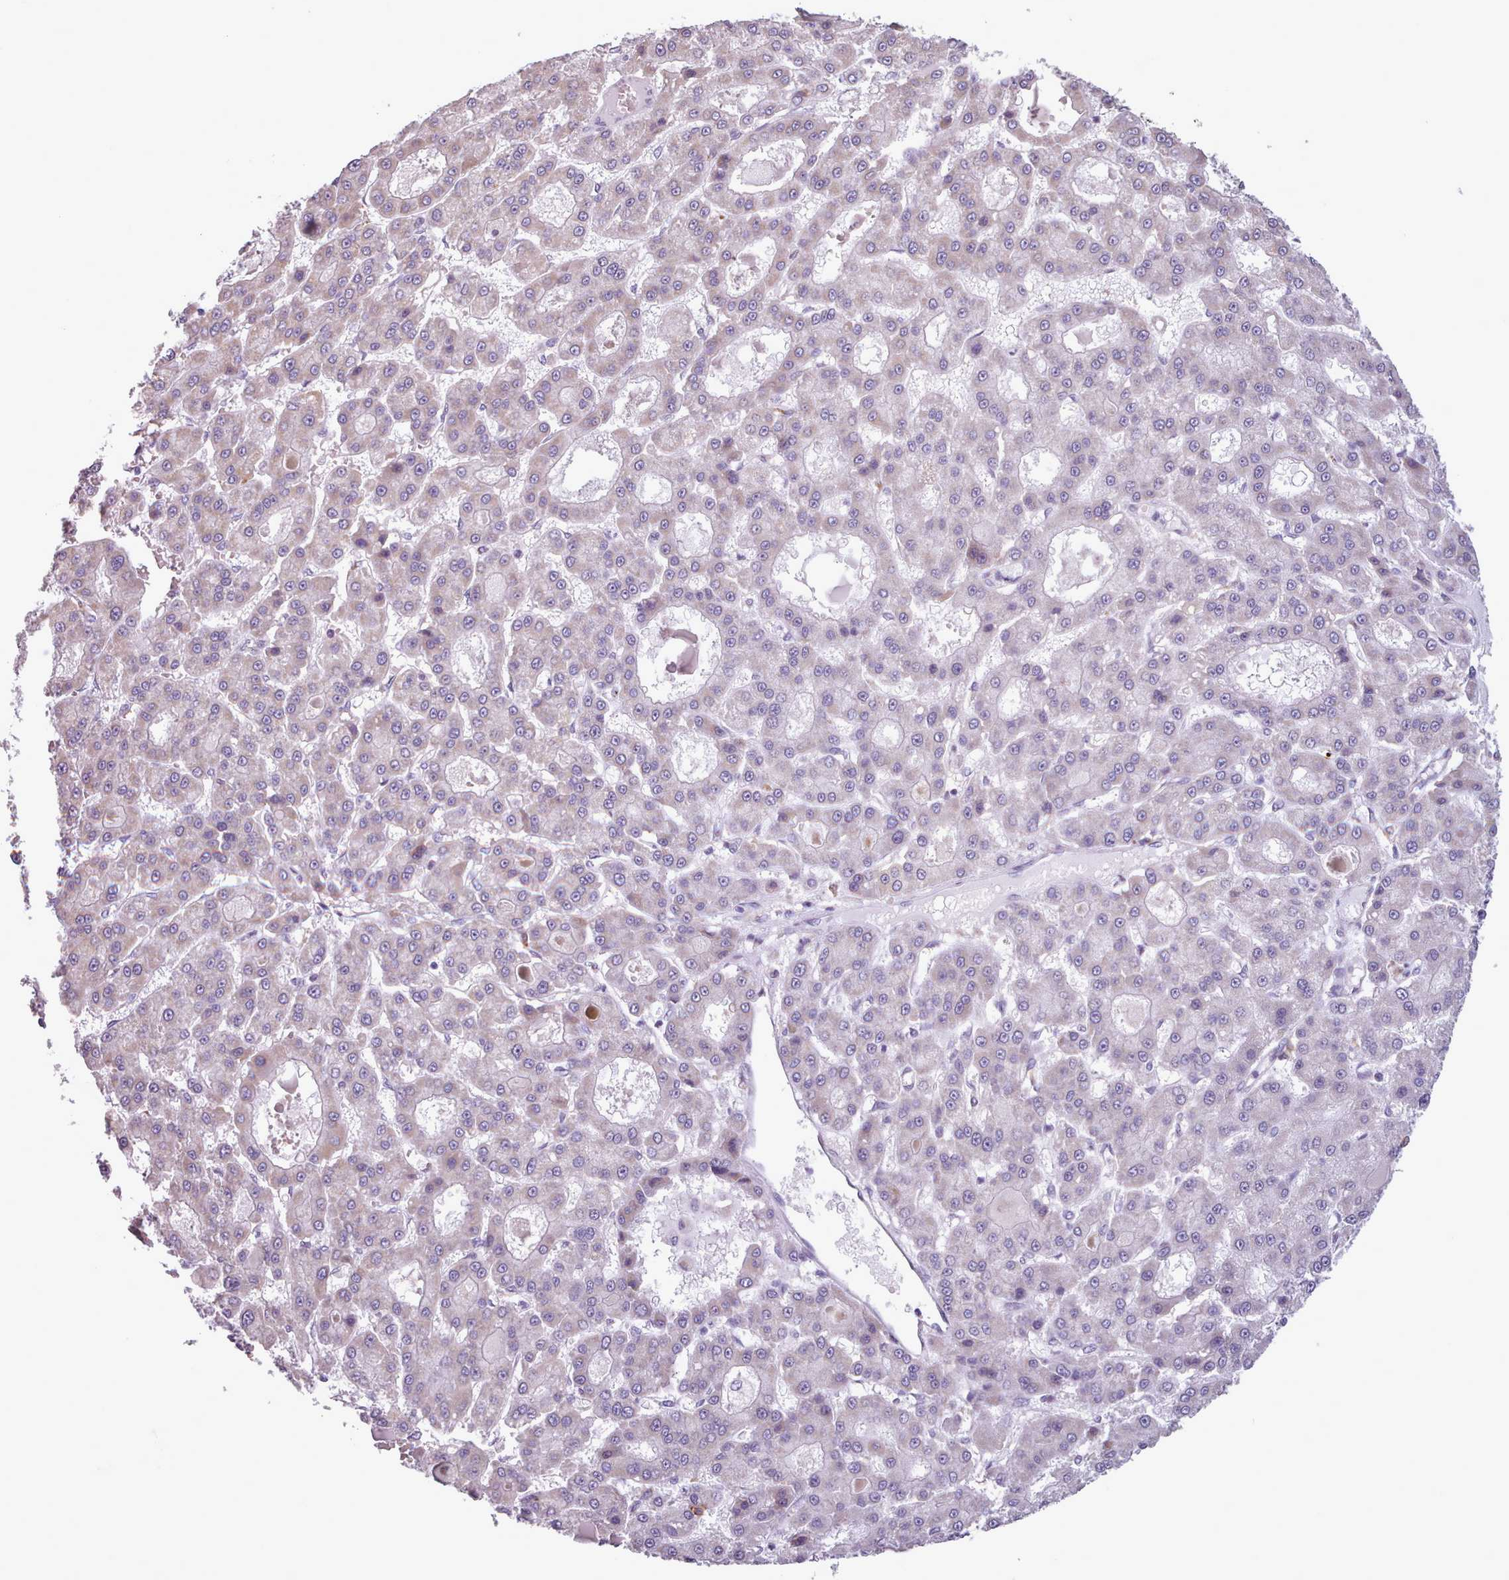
{"staining": {"intensity": "negative", "quantity": "none", "location": "none"}, "tissue": "liver cancer", "cell_type": "Tumor cells", "image_type": "cancer", "snomed": [{"axis": "morphology", "description": "Carcinoma, Hepatocellular, NOS"}, {"axis": "topography", "description": "Liver"}], "caption": "A histopathology image of liver cancer stained for a protein reveals no brown staining in tumor cells. (DAB (3,3'-diaminobenzidine) IHC visualized using brightfield microscopy, high magnification).", "gene": "AVL9", "patient": {"sex": "male", "age": 70}}